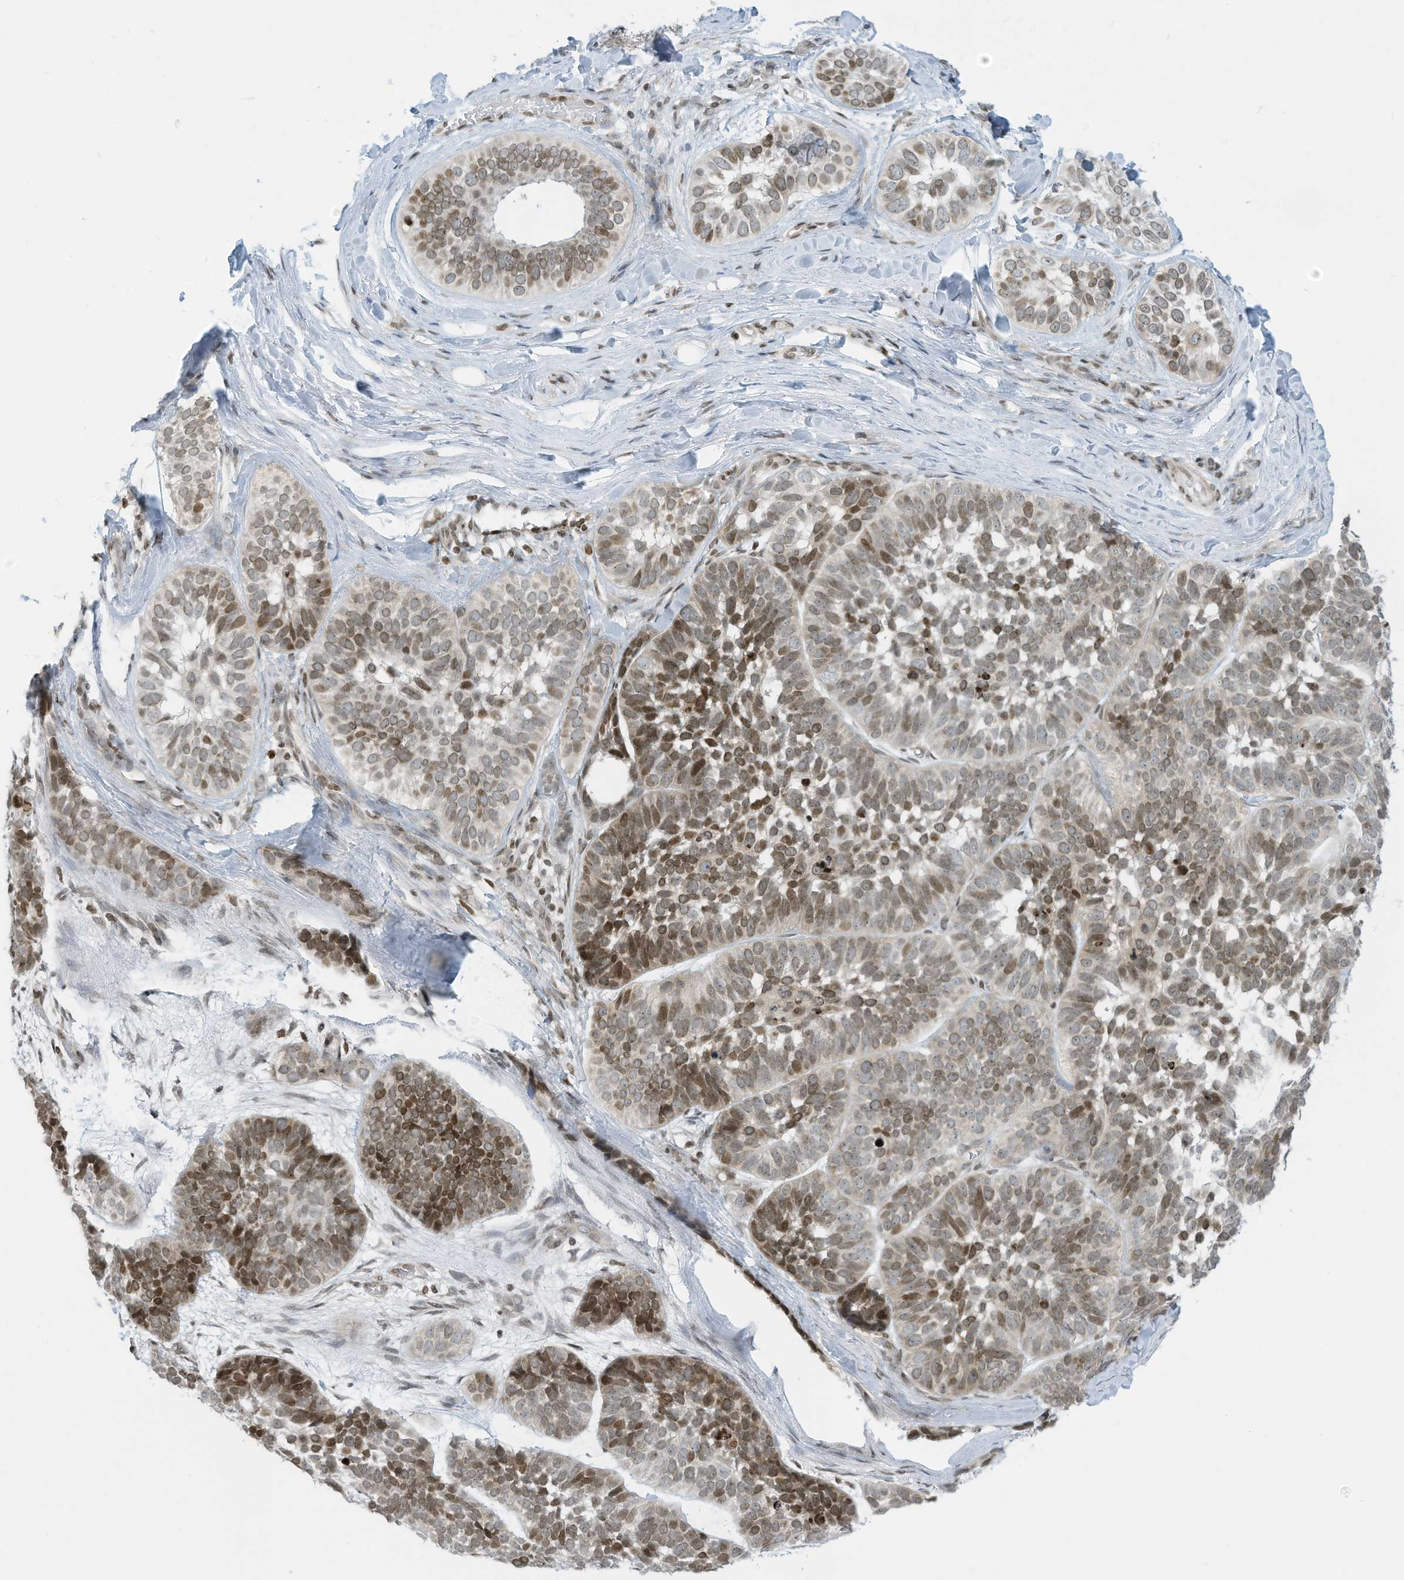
{"staining": {"intensity": "moderate", "quantity": "25%-75%", "location": "nuclear"}, "tissue": "skin cancer", "cell_type": "Tumor cells", "image_type": "cancer", "snomed": [{"axis": "morphology", "description": "Basal cell carcinoma"}, {"axis": "topography", "description": "Skin"}], "caption": "Skin cancer (basal cell carcinoma) stained with a brown dye exhibits moderate nuclear positive expression in approximately 25%-75% of tumor cells.", "gene": "ADI1", "patient": {"sex": "male", "age": 62}}